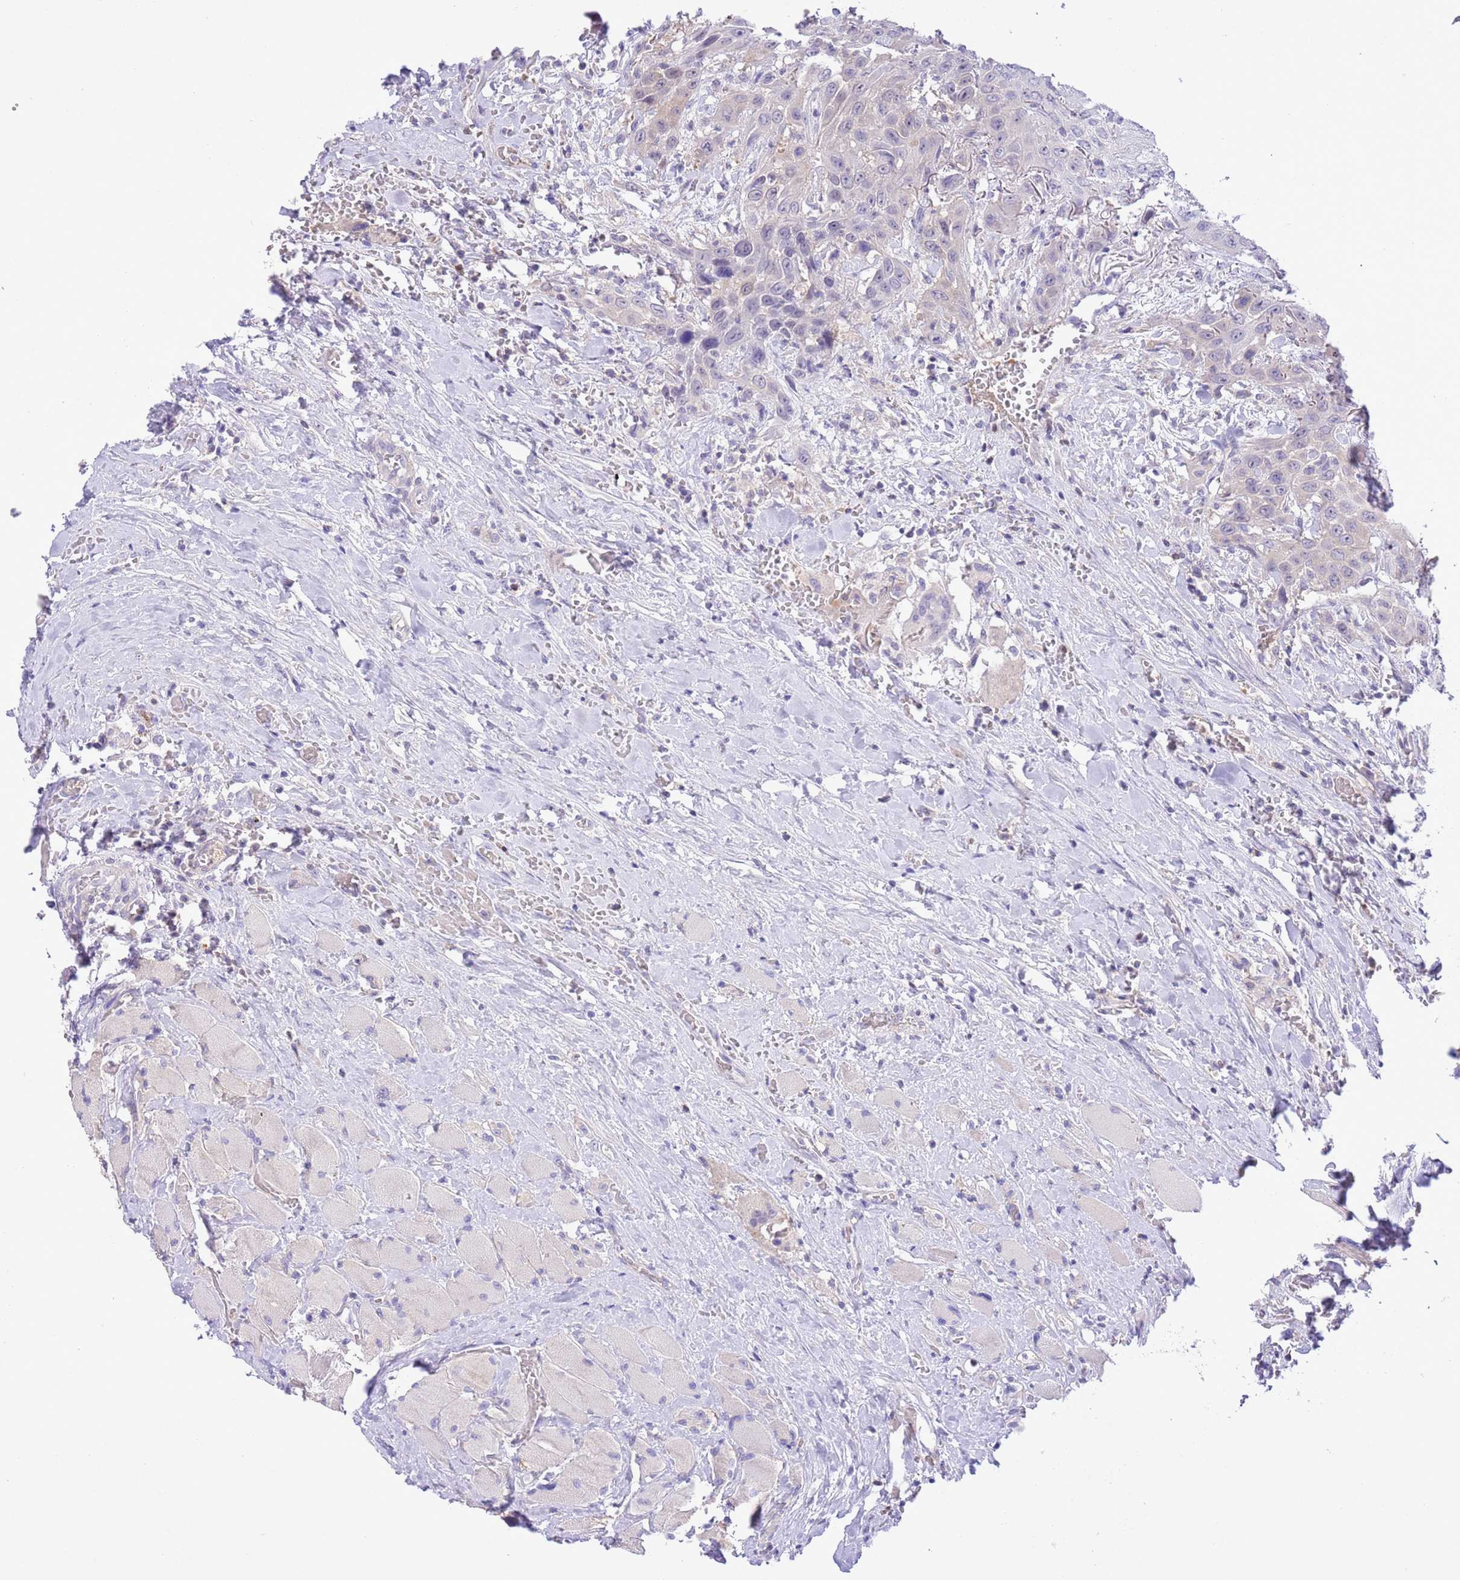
{"staining": {"intensity": "negative", "quantity": "none", "location": "none"}, "tissue": "head and neck cancer", "cell_type": "Tumor cells", "image_type": "cancer", "snomed": [{"axis": "morphology", "description": "Squamous cell carcinoma, NOS"}, {"axis": "topography", "description": "Head-Neck"}], "caption": "There is no significant staining in tumor cells of head and neck cancer.", "gene": "PRR32", "patient": {"sex": "male", "age": 81}}